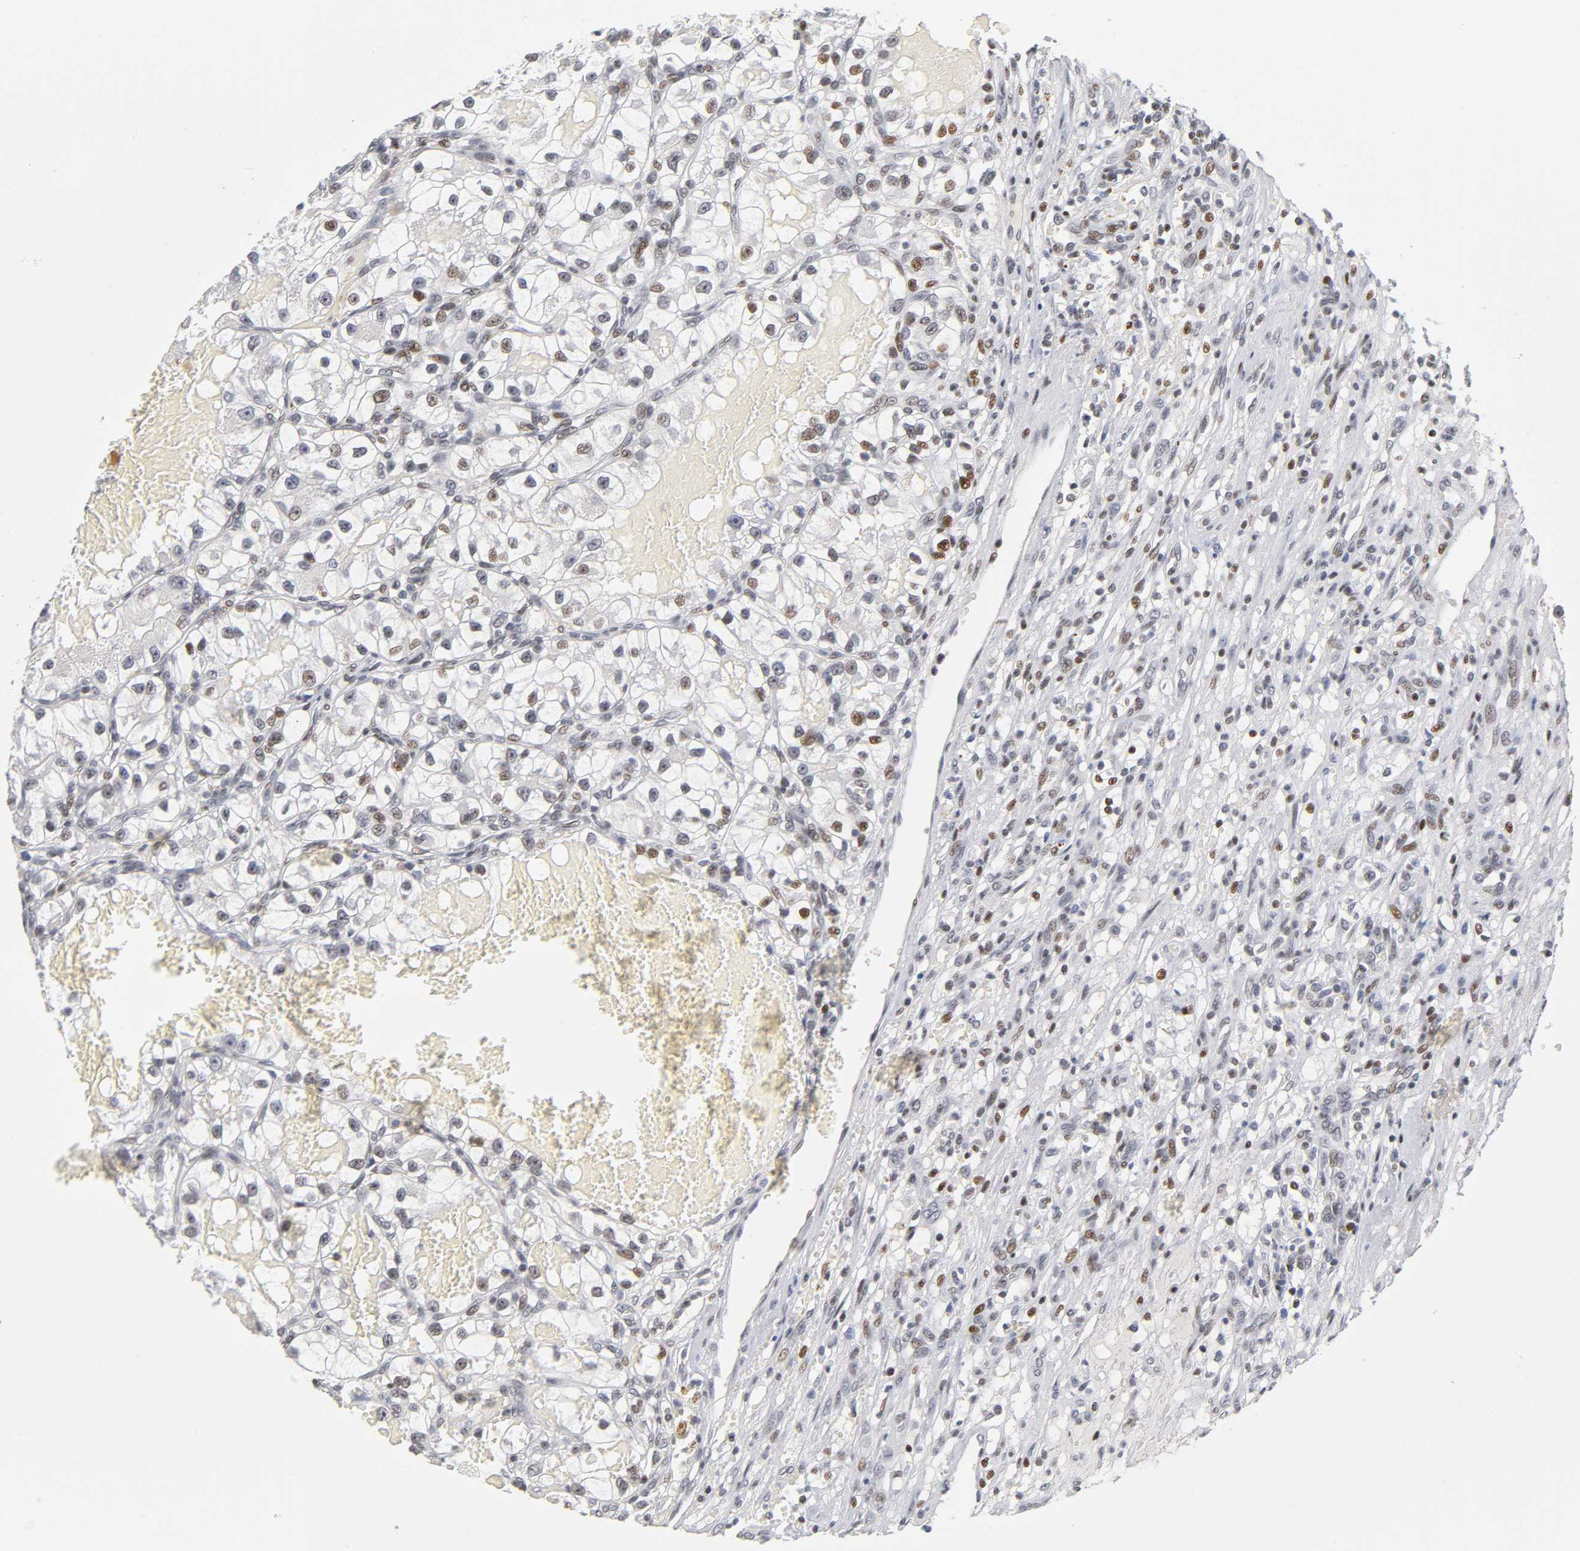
{"staining": {"intensity": "moderate", "quantity": "25%-75%", "location": "nuclear"}, "tissue": "renal cancer", "cell_type": "Tumor cells", "image_type": "cancer", "snomed": [{"axis": "morphology", "description": "Adenocarcinoma, NOS"}, {"axis": "topography", "description": "Kidney"}], "caption": "Renal cancer stained with a brown dye demonstrates moderate nuclear positive expression in approximately 25%-75% of tumor cells.", "gene": "SP3", "patient": {"sex": "female", "age": 57}}